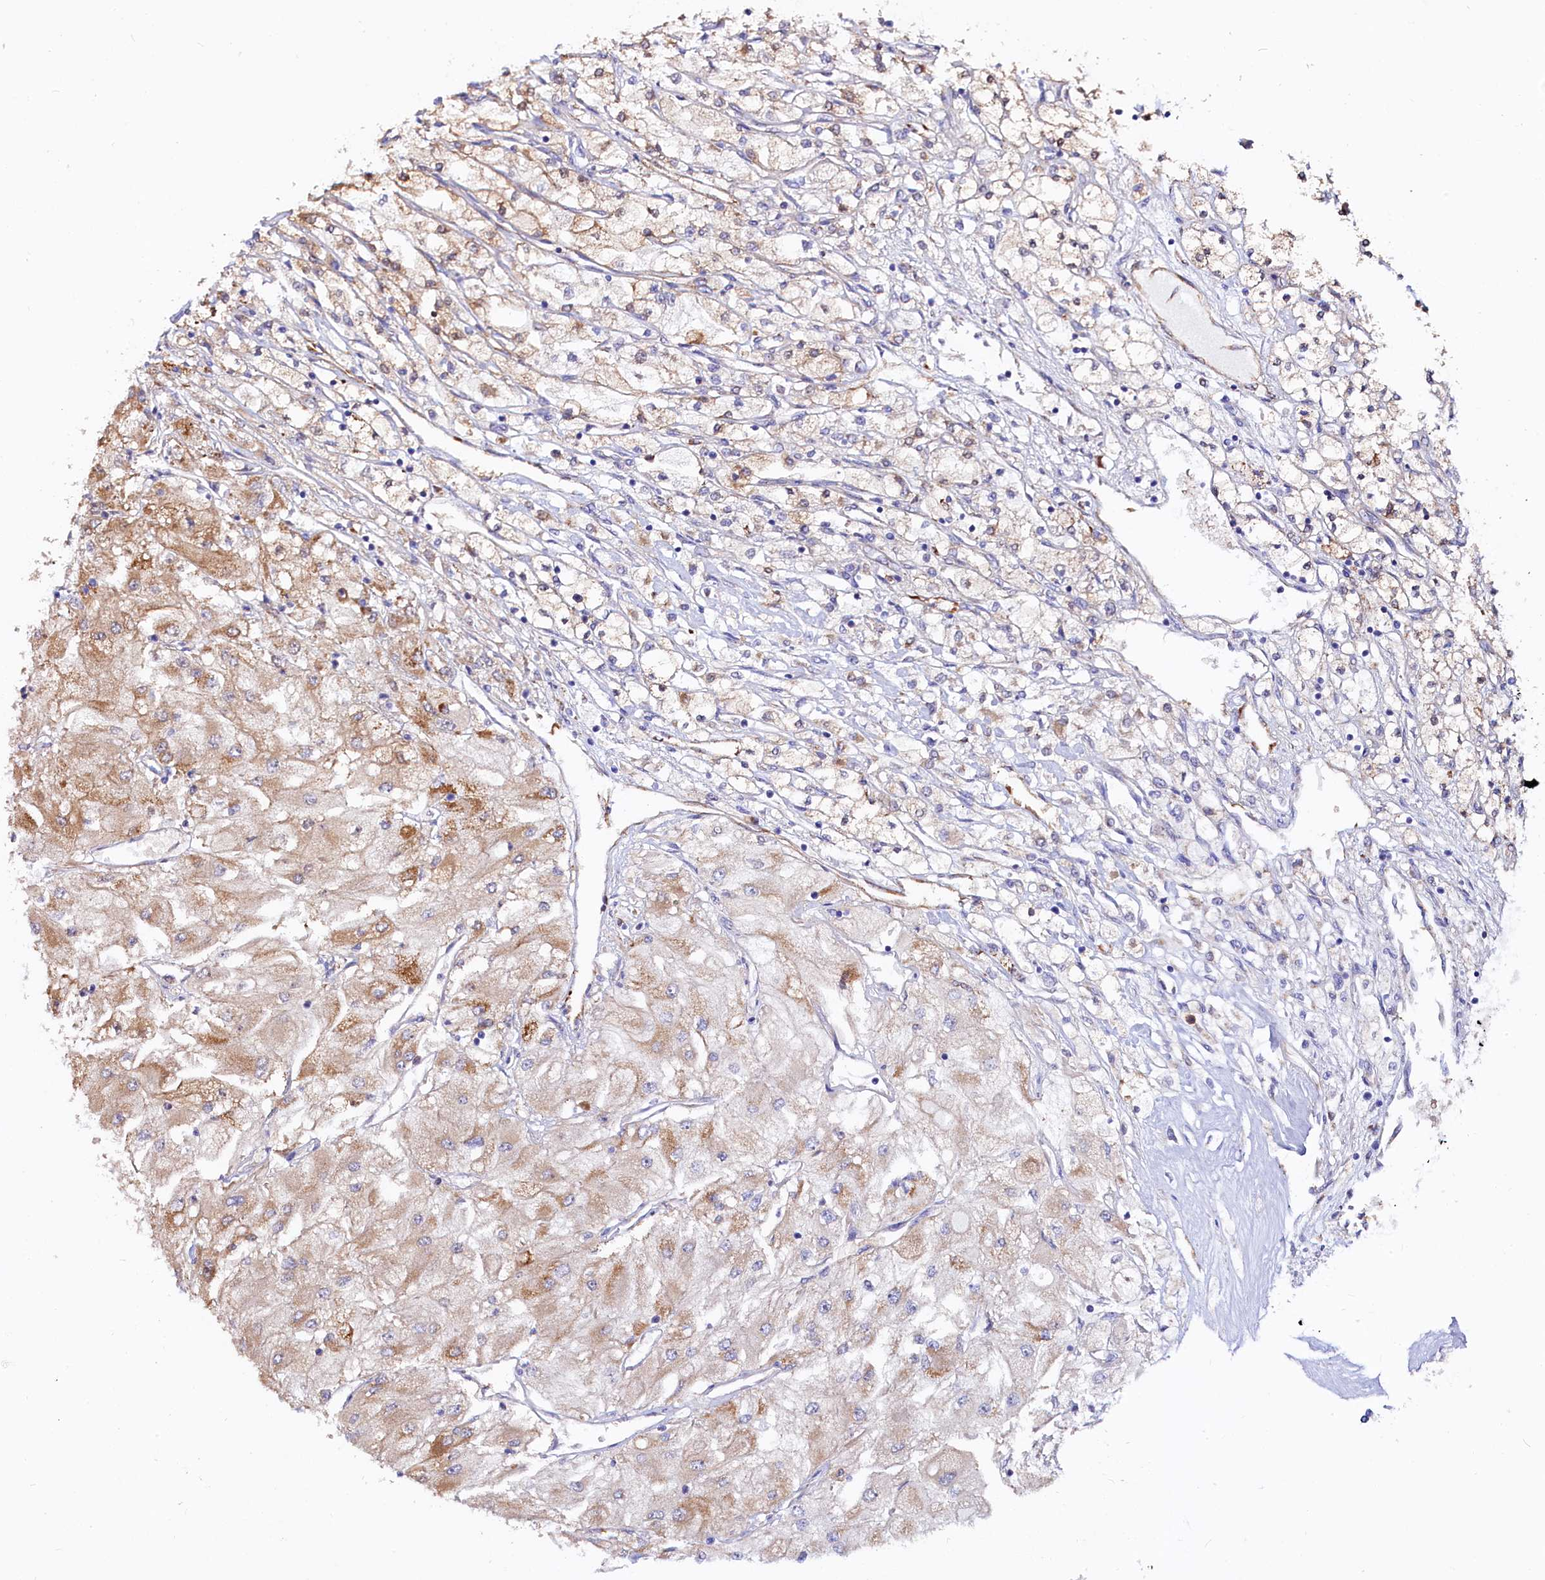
{"staining": {"intensity": "moderate", "quantity": "<25%", "location": "cytoplasmic/membranous"}, "tissue": "renal cancer", "cell_type": "Tumor cells", "image_type": "cancer", "snomed": [{"axis": "morphology", "description": "Adenocarcinoma, NOS"}, {"axis": "topography", "description": "Kidney"}], "caption": "Renal cancer (adenocarcinoma) stained with DAB (3,3'-diaminobenzidine) immunohistochemistry (IHC) demonstrates low levels of moderate cytoplasmic/membranous staining in about <25% of tumor cells.", "gene": "ASTE1", "patient": {"sex": "male", "age": 80}}